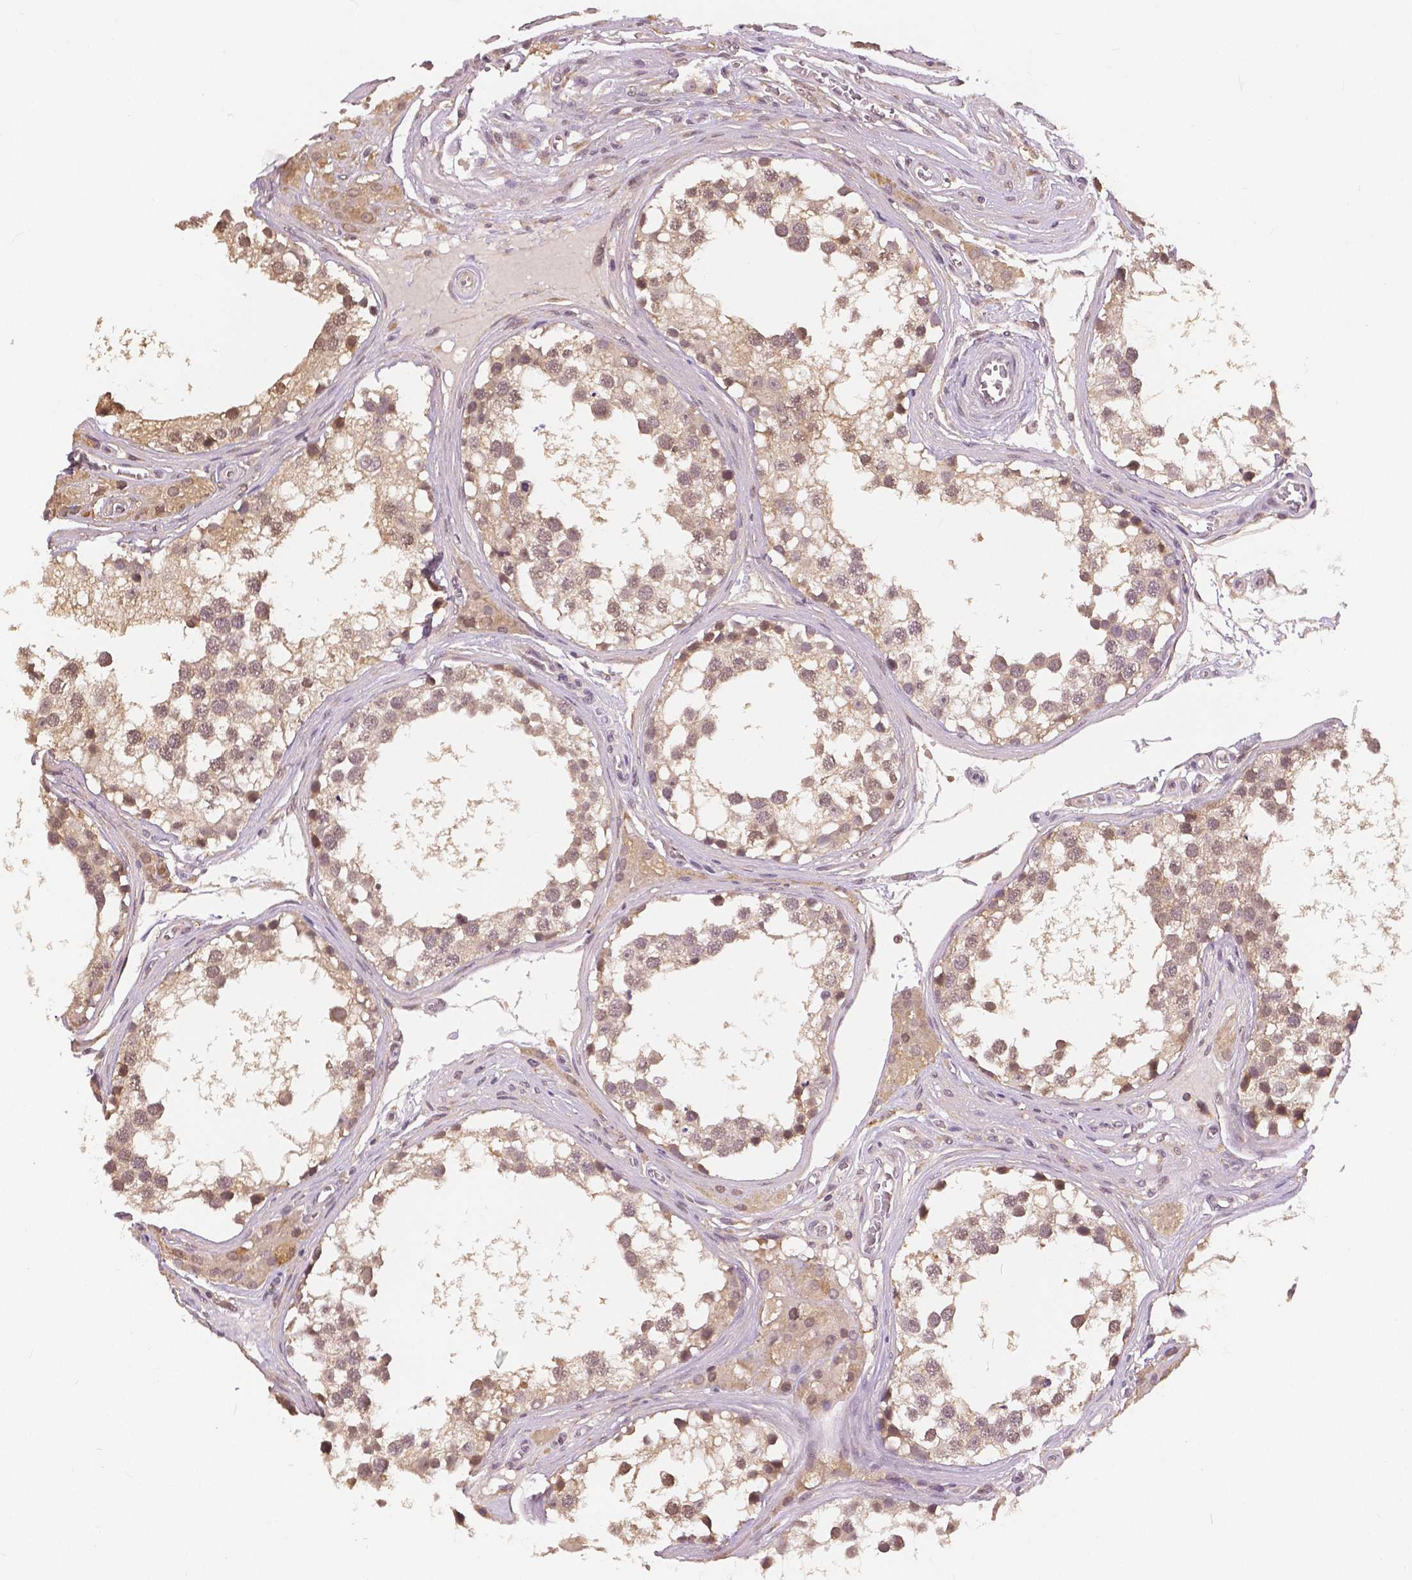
{"staining": {"intensity": "moderate", "quantity": "25%-75%", "location": "cytoplasmic/membranous,nuclear"}, "tissue": "testis", "cell_type": "Cells in seminiferous ducts", "image_type": "normal", "snomed": [{"axis": "morphology", "description": "Normal tissue, NOS"}, {"axis": "morphology", "description": "Seminoma, NOS"}, {"axis": "topography", "description": "Testis"}], "caption": "Immunohistochemical staining of benign human testis reveals moderate cytoplasmic/membranous,nuclear protein positivity in about 25%-75% of cells in seminiferous ducts. (brown staining indicates protein expression, while blue staining denotes nuclei).", "gene": "MAP1LC3B", "patient": {"sex": "male", "age": 65}}